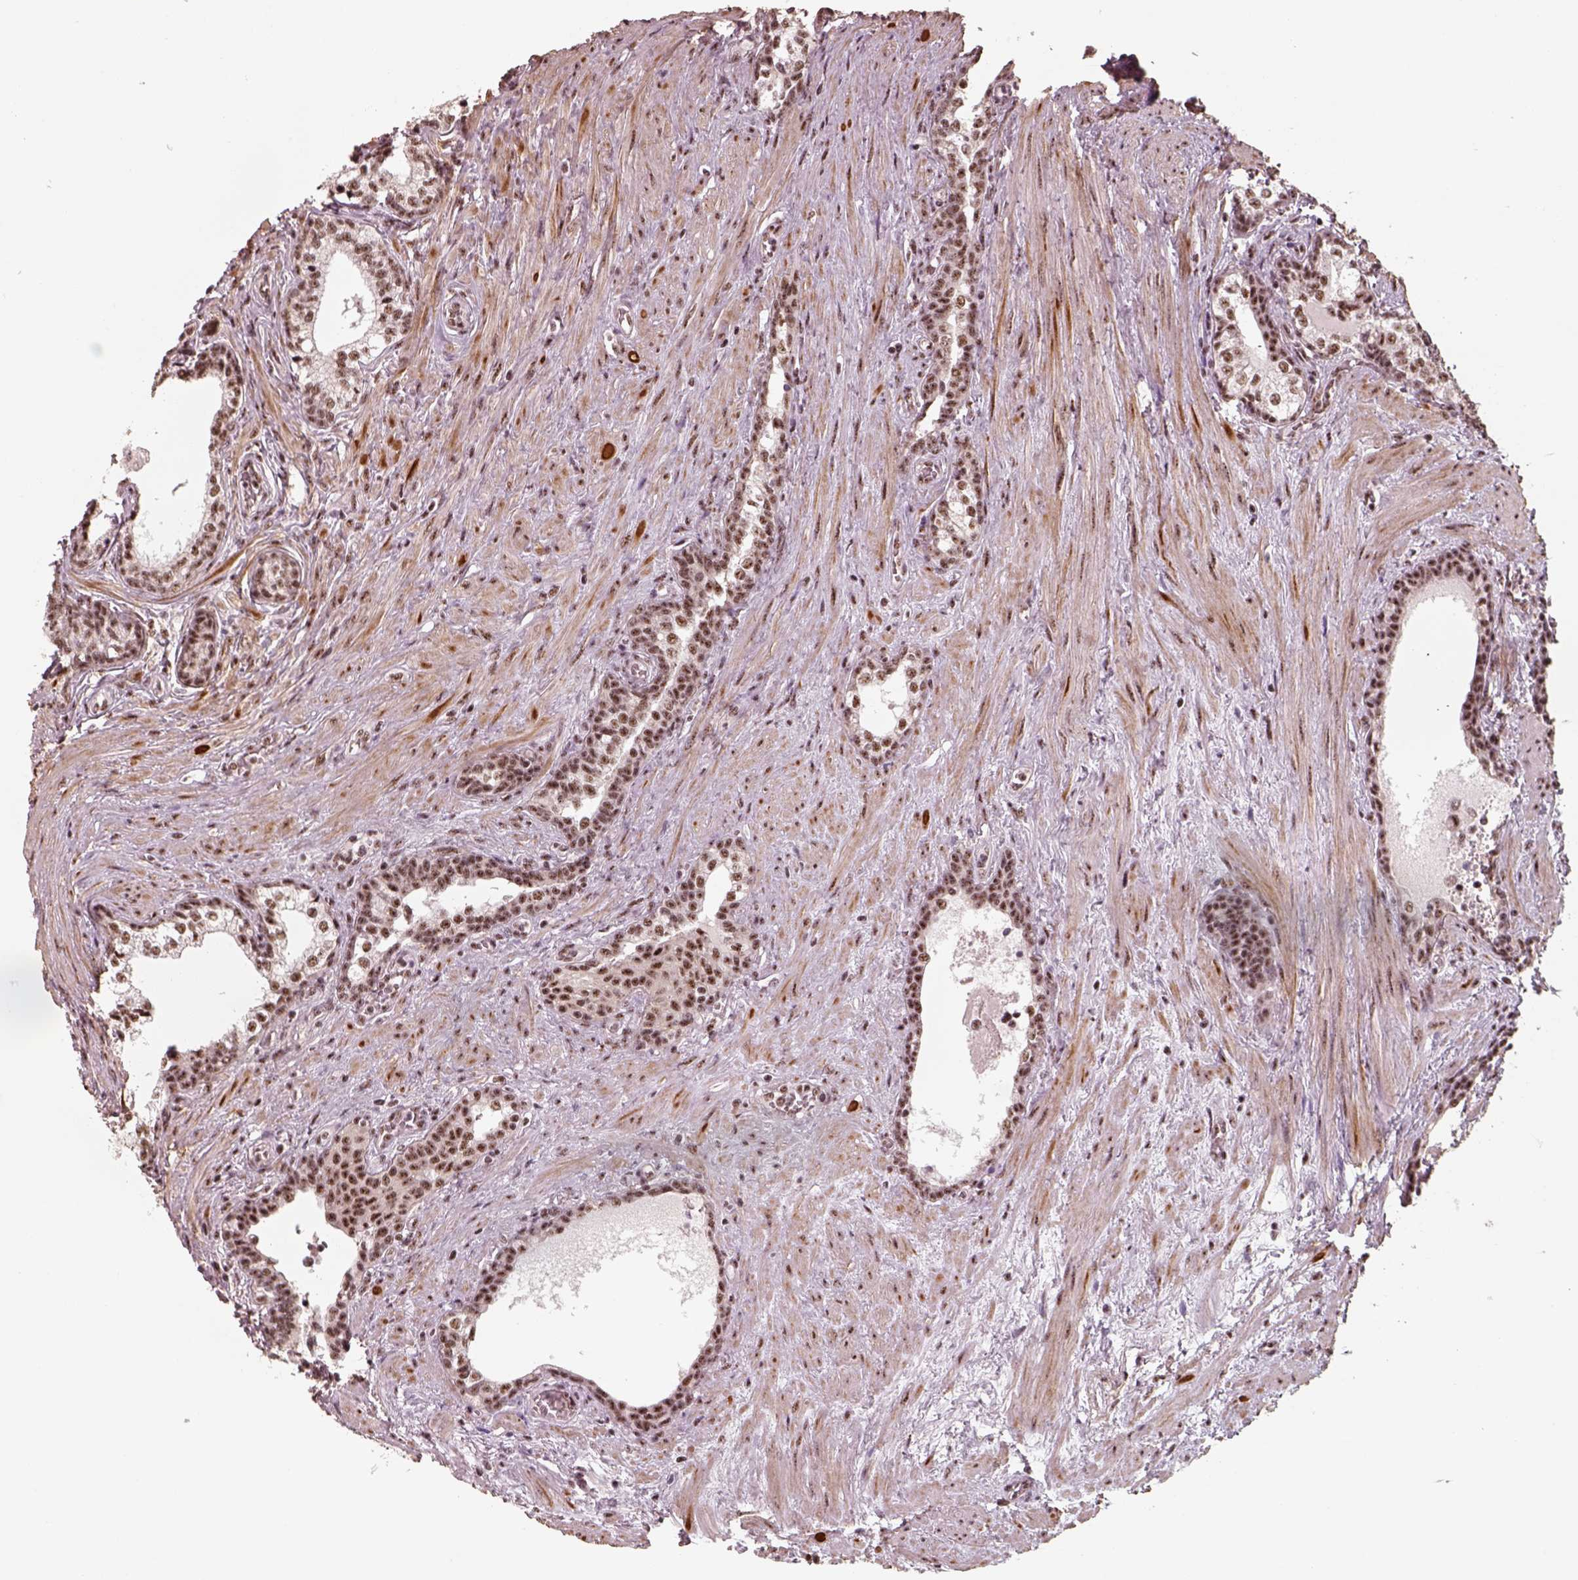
{"staining": {"intensity": "strong", "quantity": ">75%", "location": "nuclear"}, "tissue": "prostate cancer", "cell_type": "Tumor cells", "image_type": "cancer", "snomed": [{"axis": "morphology", "description": "Adenocarcinoma, NOS"}, {"axis": "morphology", "description": "Adenocarcinoma, High grade"}, {"axis": "topography", "description": "Prostate"}], "caption": "DAB immunohistochemical staining of human prostate cancer (adenocarcinoma (high-grade)) reveals strong nuclear protein staining in approximately >75% of tumor cells.", "gene": "ATXN7L3", "patient": {"sex": "male", "age": 61}}